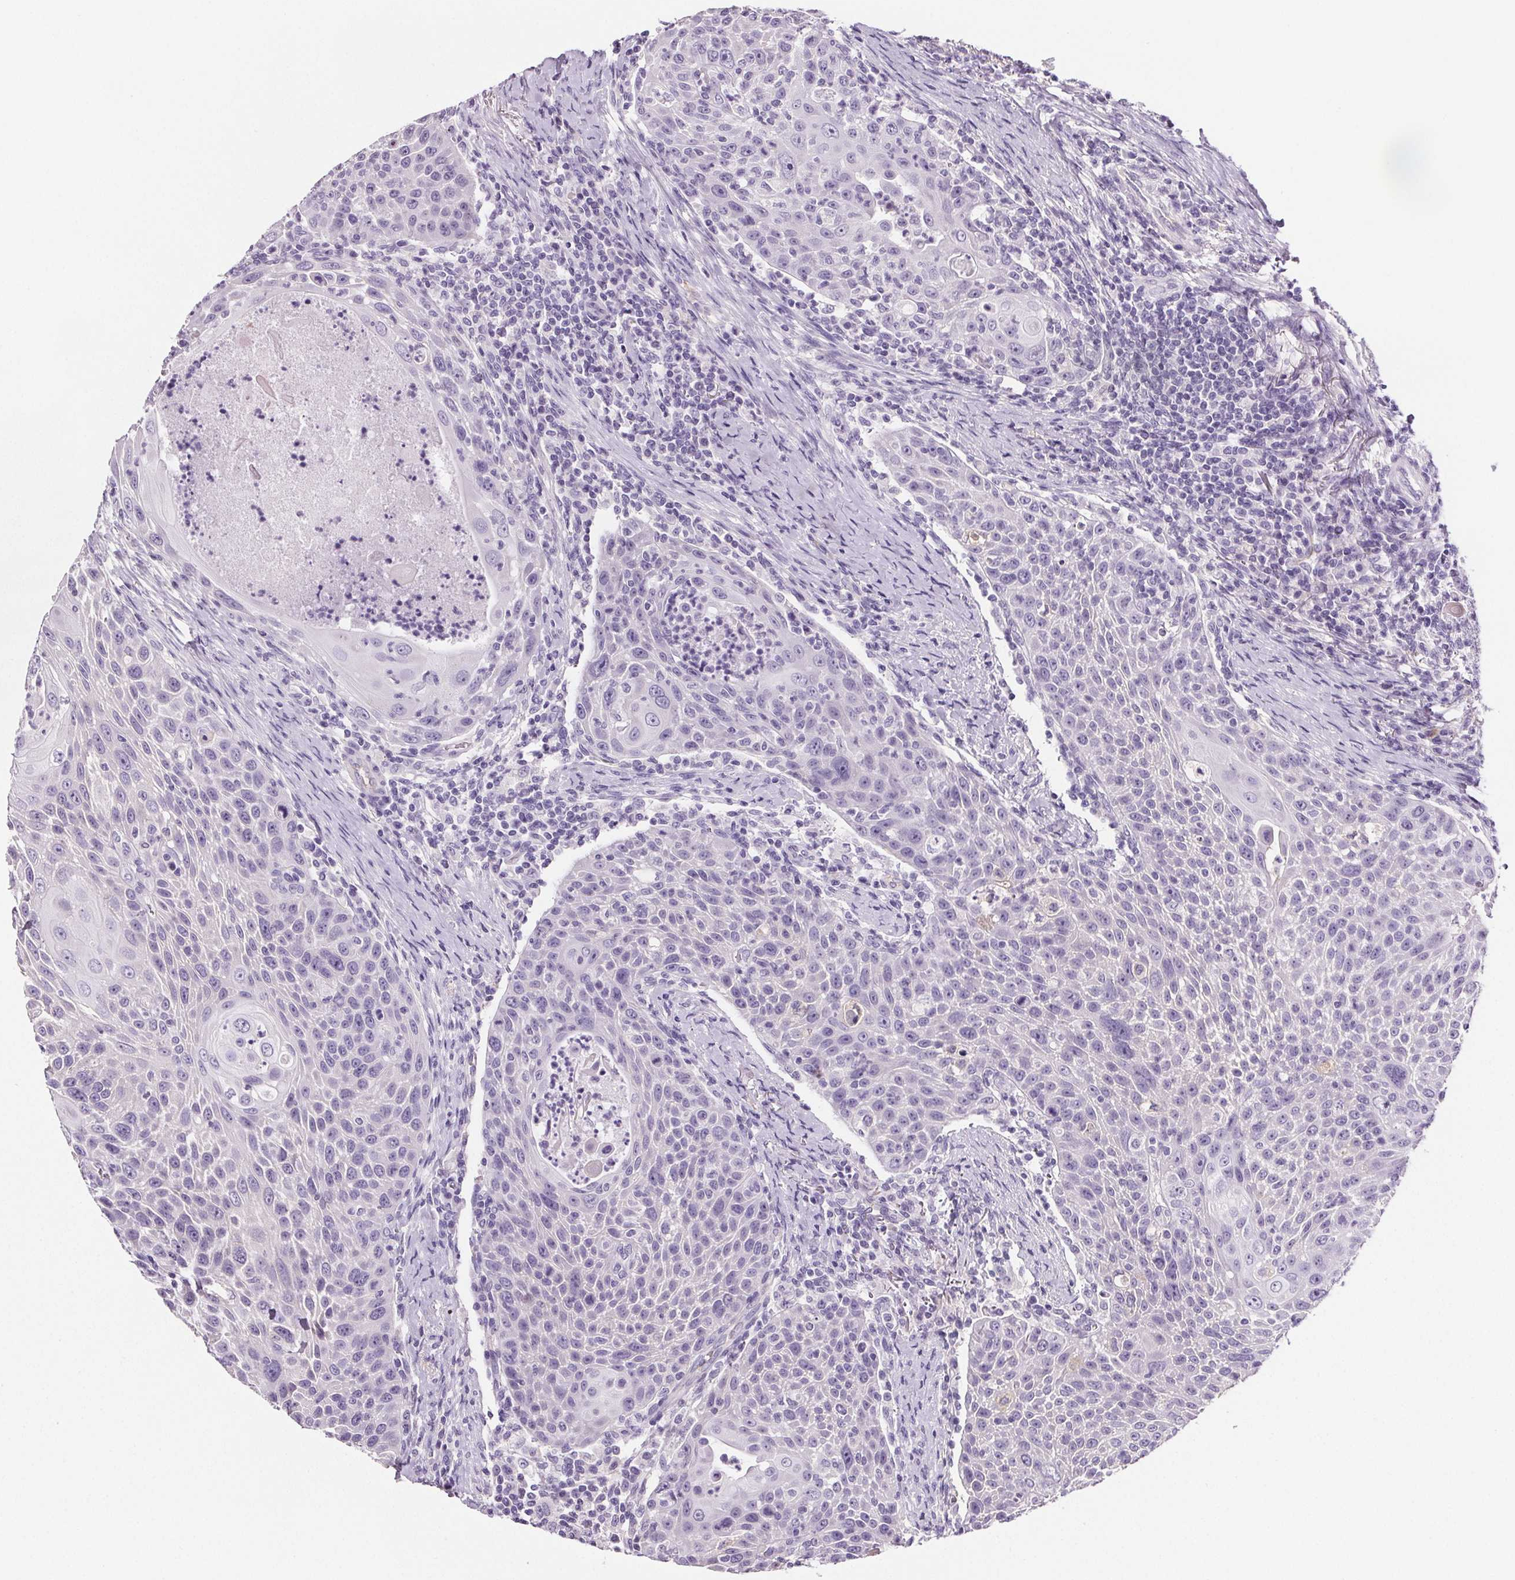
{"staining": {"intensity": "negative", "quantity": "none", "location": "none"}, "tissue": "head and neck cancer", "cell_type": "Tumor cells", "image_type": "cancer", "snomed": [{"axis": "morphology", "description": "Squamous cell carcinoma, NOS"}, {"axis": "topography", "description": "Head-Neck"}], "caption": "Protein analysis of head and neck cancer exhibits no significant staining in tumor cells.", "gene": "CD5L", "patient": {"sex": "male", "age": 69}}